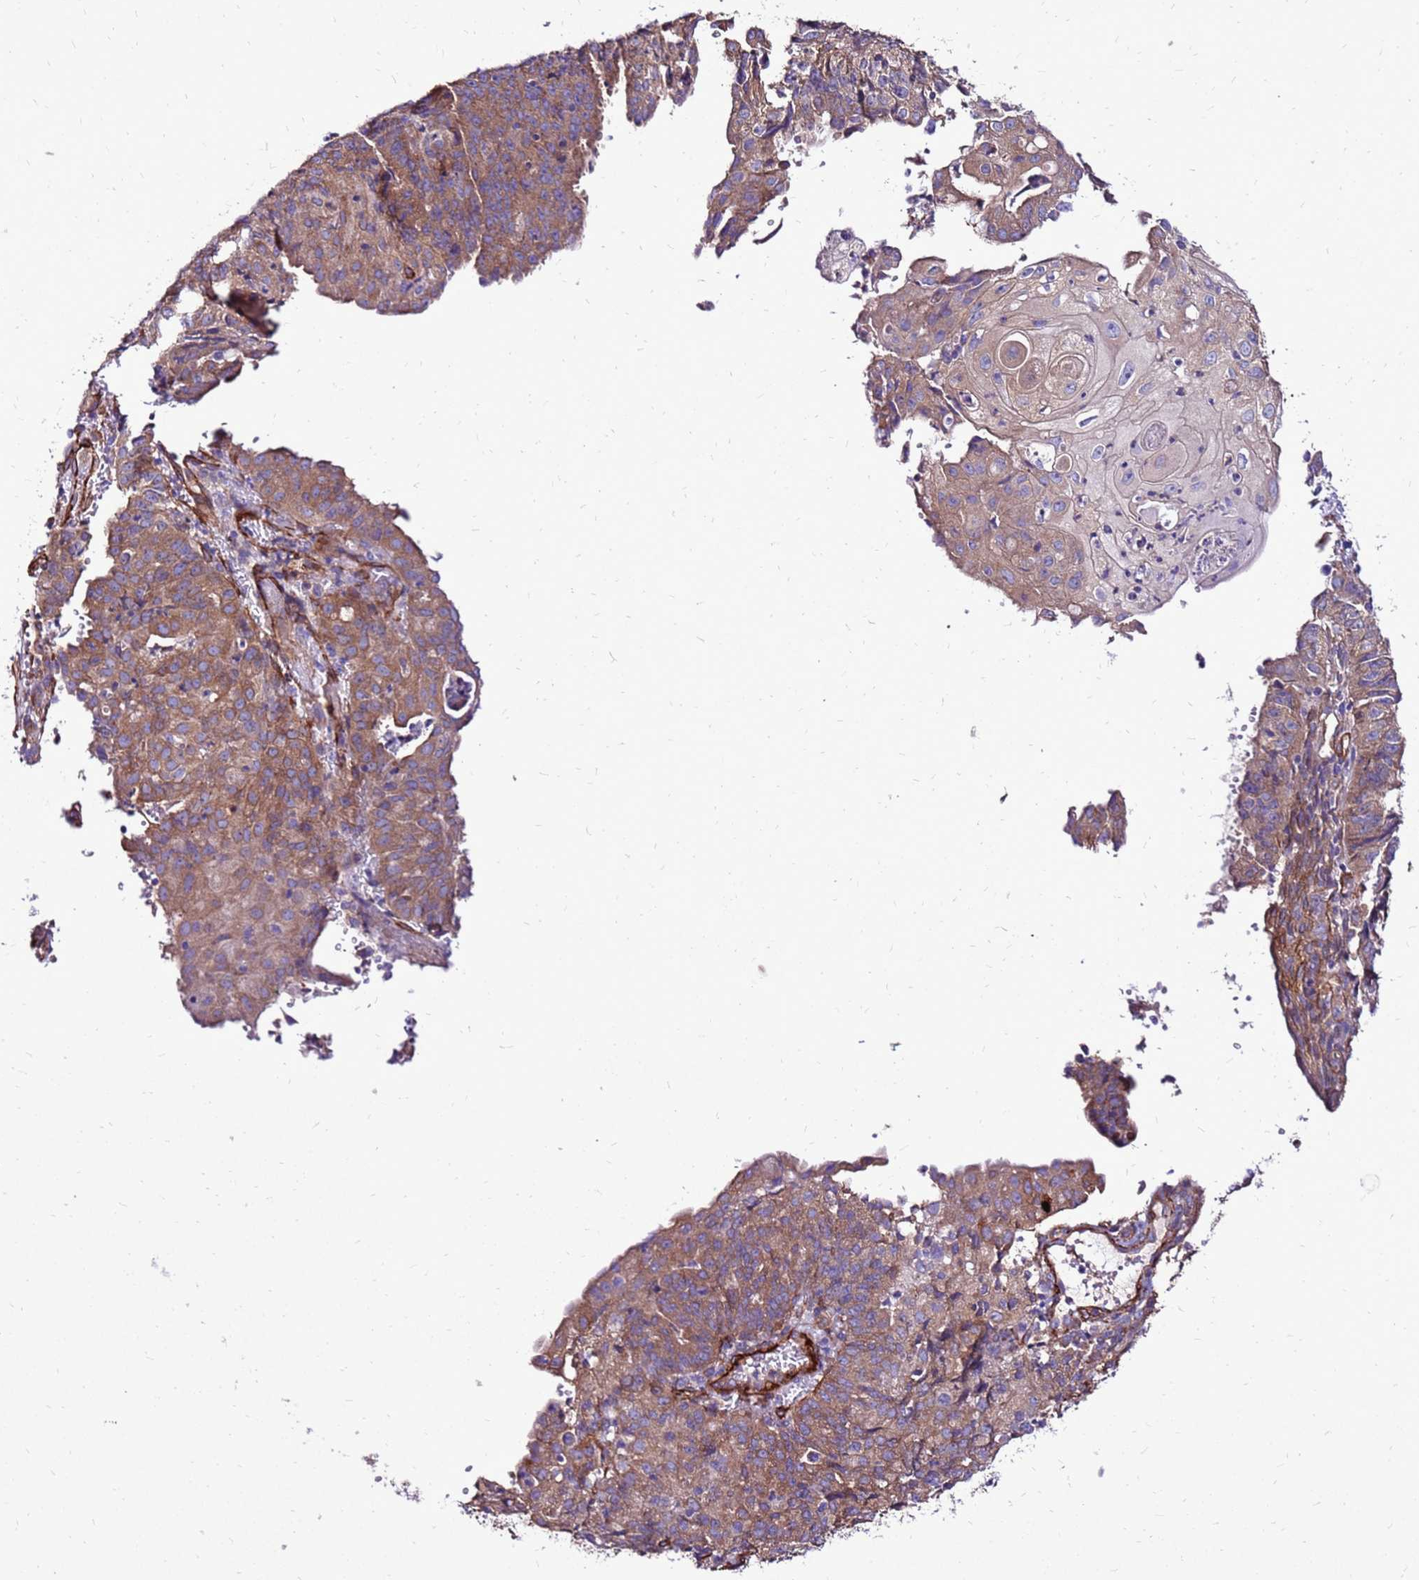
{"staining": {"intensity": "moderate", "quantity": ">75%", "location": "cytoplasmic/membranous"}, "tissue": "endometrial cancer", "cell_type": "Tumor cells", "image_type": "cancer", "snomed": [{"axis": "morphology", "description": "Adenocarcinoma, NOS"}, {"axis": "topography", "description": "Endometrium"}], "caption": "Adenocarcinoma (endometrial) stained with immunohistochemistry (IHC) demonstrates moderate cytoplasmic/membranous expression in approximately >75% of tumor cells.", "gene": "EI24", "patient": {"sex": "female", "age": 56}}